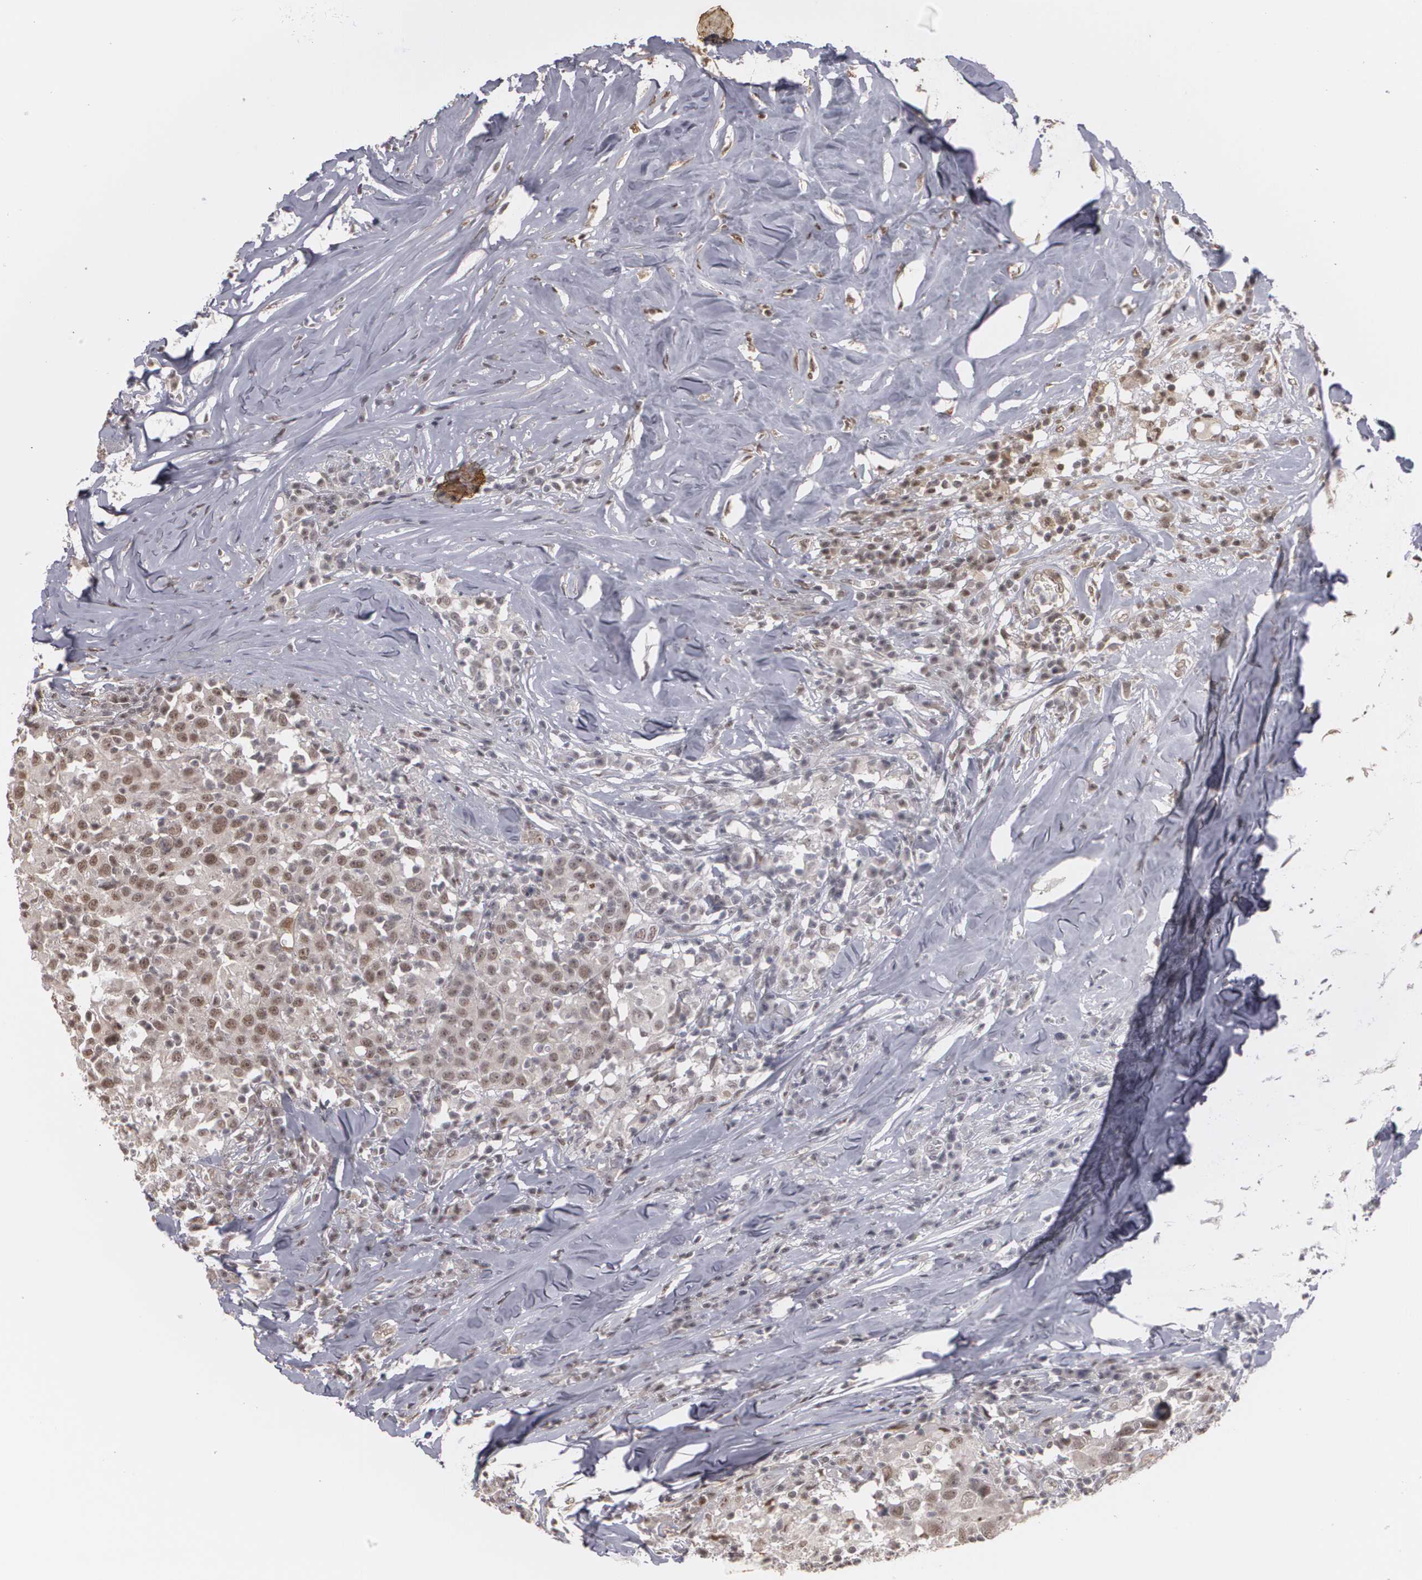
{"staining": {"intensity": "weak", "quantity": "25%-75%", "location": "nuclear"}, "tissue": "head and neck cancer", "cell_type": "Tumor cells", "image_type": "cancer", "snomed": [{"axis": "morphology", "description": "Adenocarcinoma, NOS"}, {"axis": "topography", "description": "Salivary gland"}, {"axis": "topography", "description": "Head-Neck"}], "caption": "Adenocarcinoma (head and neck) stained with DAB immunohistochemistry (IHC) shows low levels of weak nuclear staining in approximately 25%-75% of tumor cells. (DAB IHC, brown staining for protein, blue staining for nuclei).", "gene": "ZNF75A", "patient": {"sex": "female", "age": 65}}